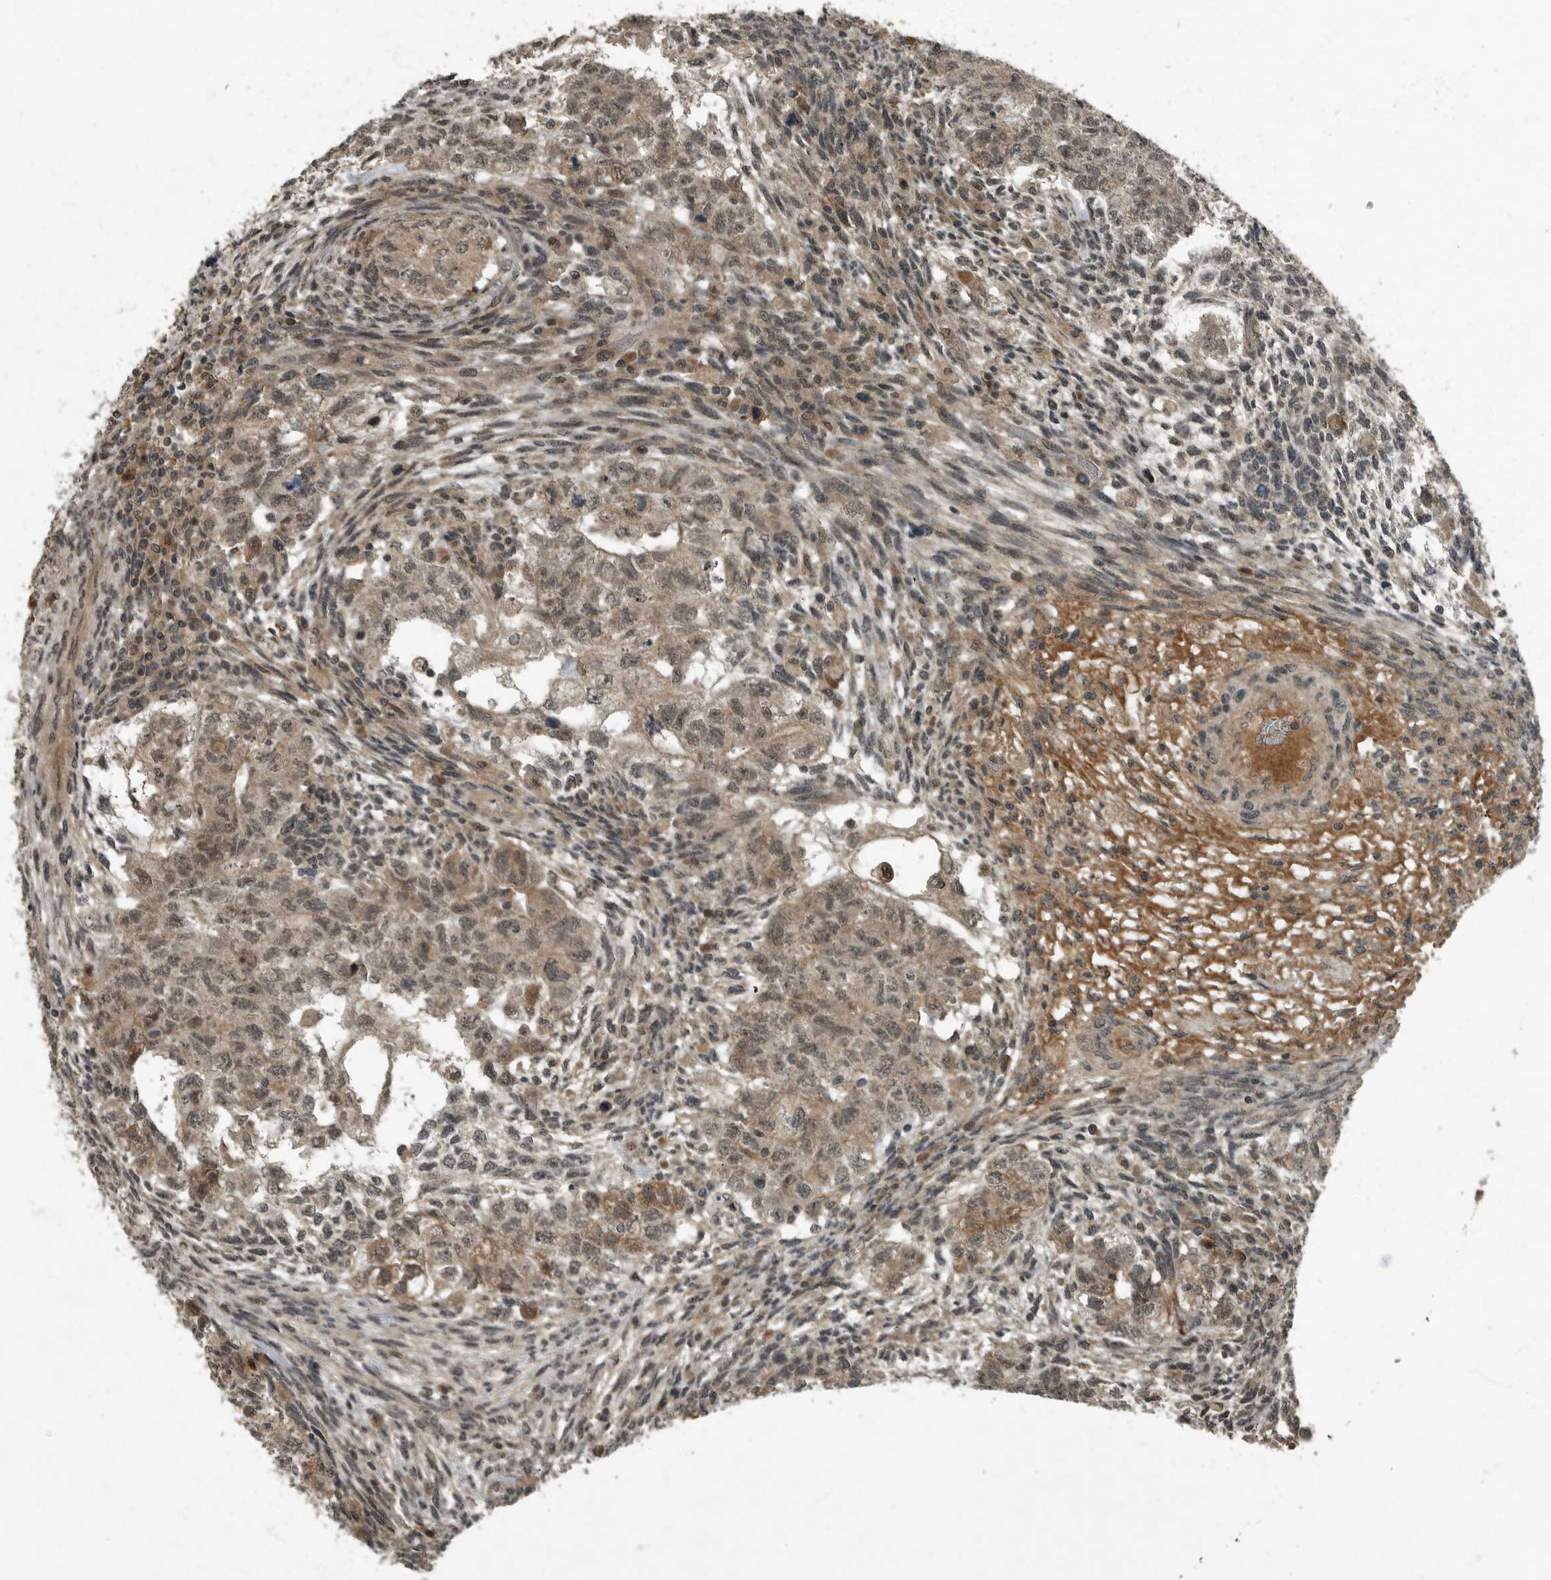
{"staining": {"intensity": "moderate", "quantity": ">75%", "location": "cytoplasmic/membranous,nuclear"}, "tissue": "testis cancer", "cell_type": "Tumor cells", "image_type": "cancer", "snomed": [{"axis": "morphology", "description": "Normal tissue, NOS"}, {"axis": "morphology", "description": "Carcinoma, Embryonal, NOS"}, {"axis": "topography", "description": "Testis"}], "caption": "DAB (3,3'-diaminobenzidine) immunohistochemical staining of human testis cancer (embryonal carcinoma) reveals moderate cytoplasmic/membranous and nuclear protein positivity in about >75% of tumor cells.", "gene": "FOXO1", "patient": {"sex": "male", "age": 36}}